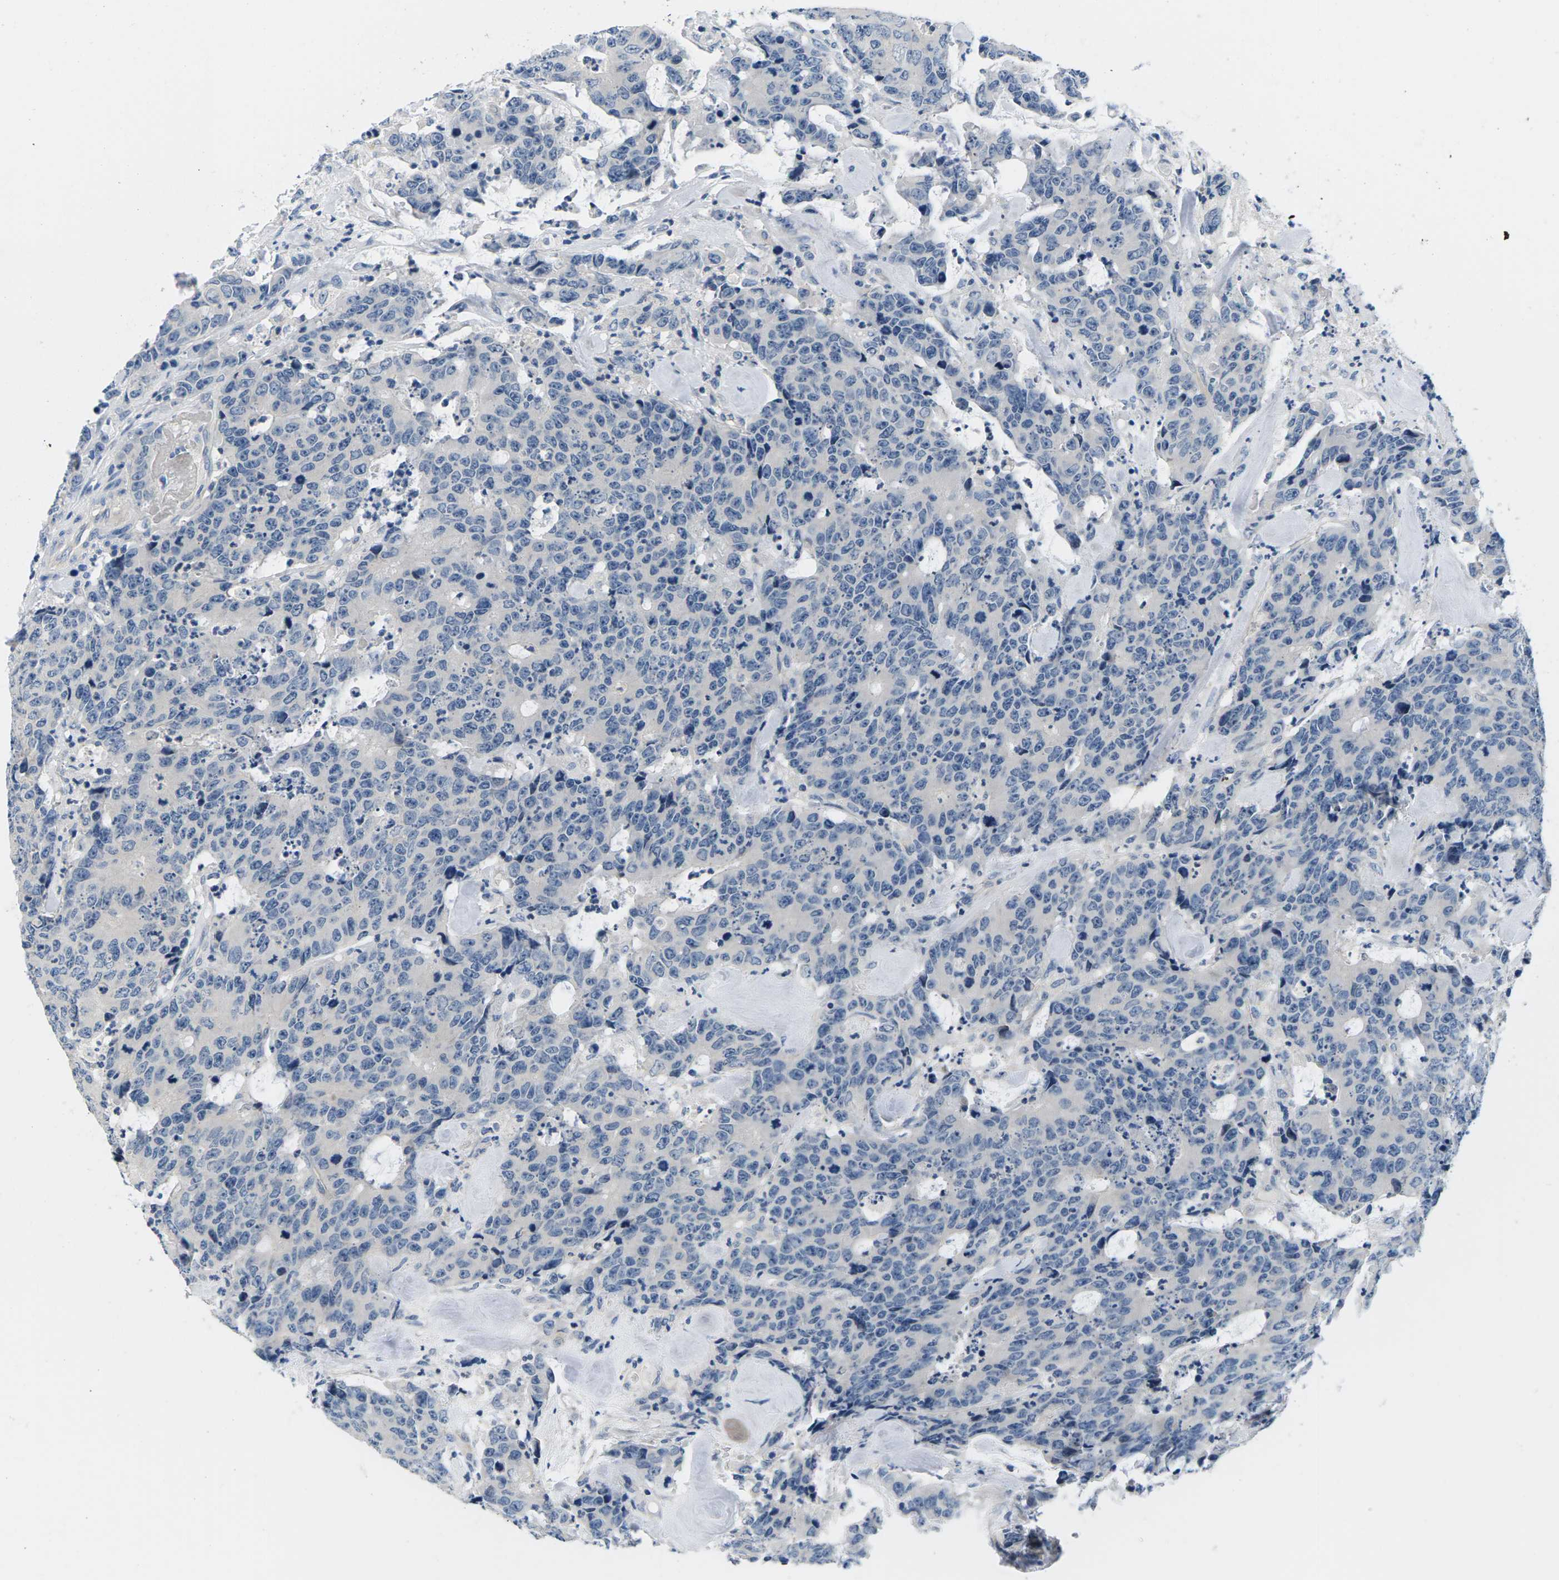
{"staining": {"intensity": "negative", "quantity": "none", "location": "none"}, "tissue": "colorectal cancer", "cell_type": "Tumor cells", "image_type": "cancer", "snomed": [{"axis": "morphology", "description": "Adenocarcinoma, NOS"}, {"axis": "topography", "description": "Colon"}], "caption": "Histopathology image shows no protein expression in tumor cells of adenocarcinoma (colorectal) tissue. (Stains: DAB (3,3'-diaminobenzidine) immunohistochemistry with hematoxylin counter stain, Microscopy: brightfield microscopy at high magnification).", "gene": "TSPAN2", "patient": {"sex": "female", "age": 86}}